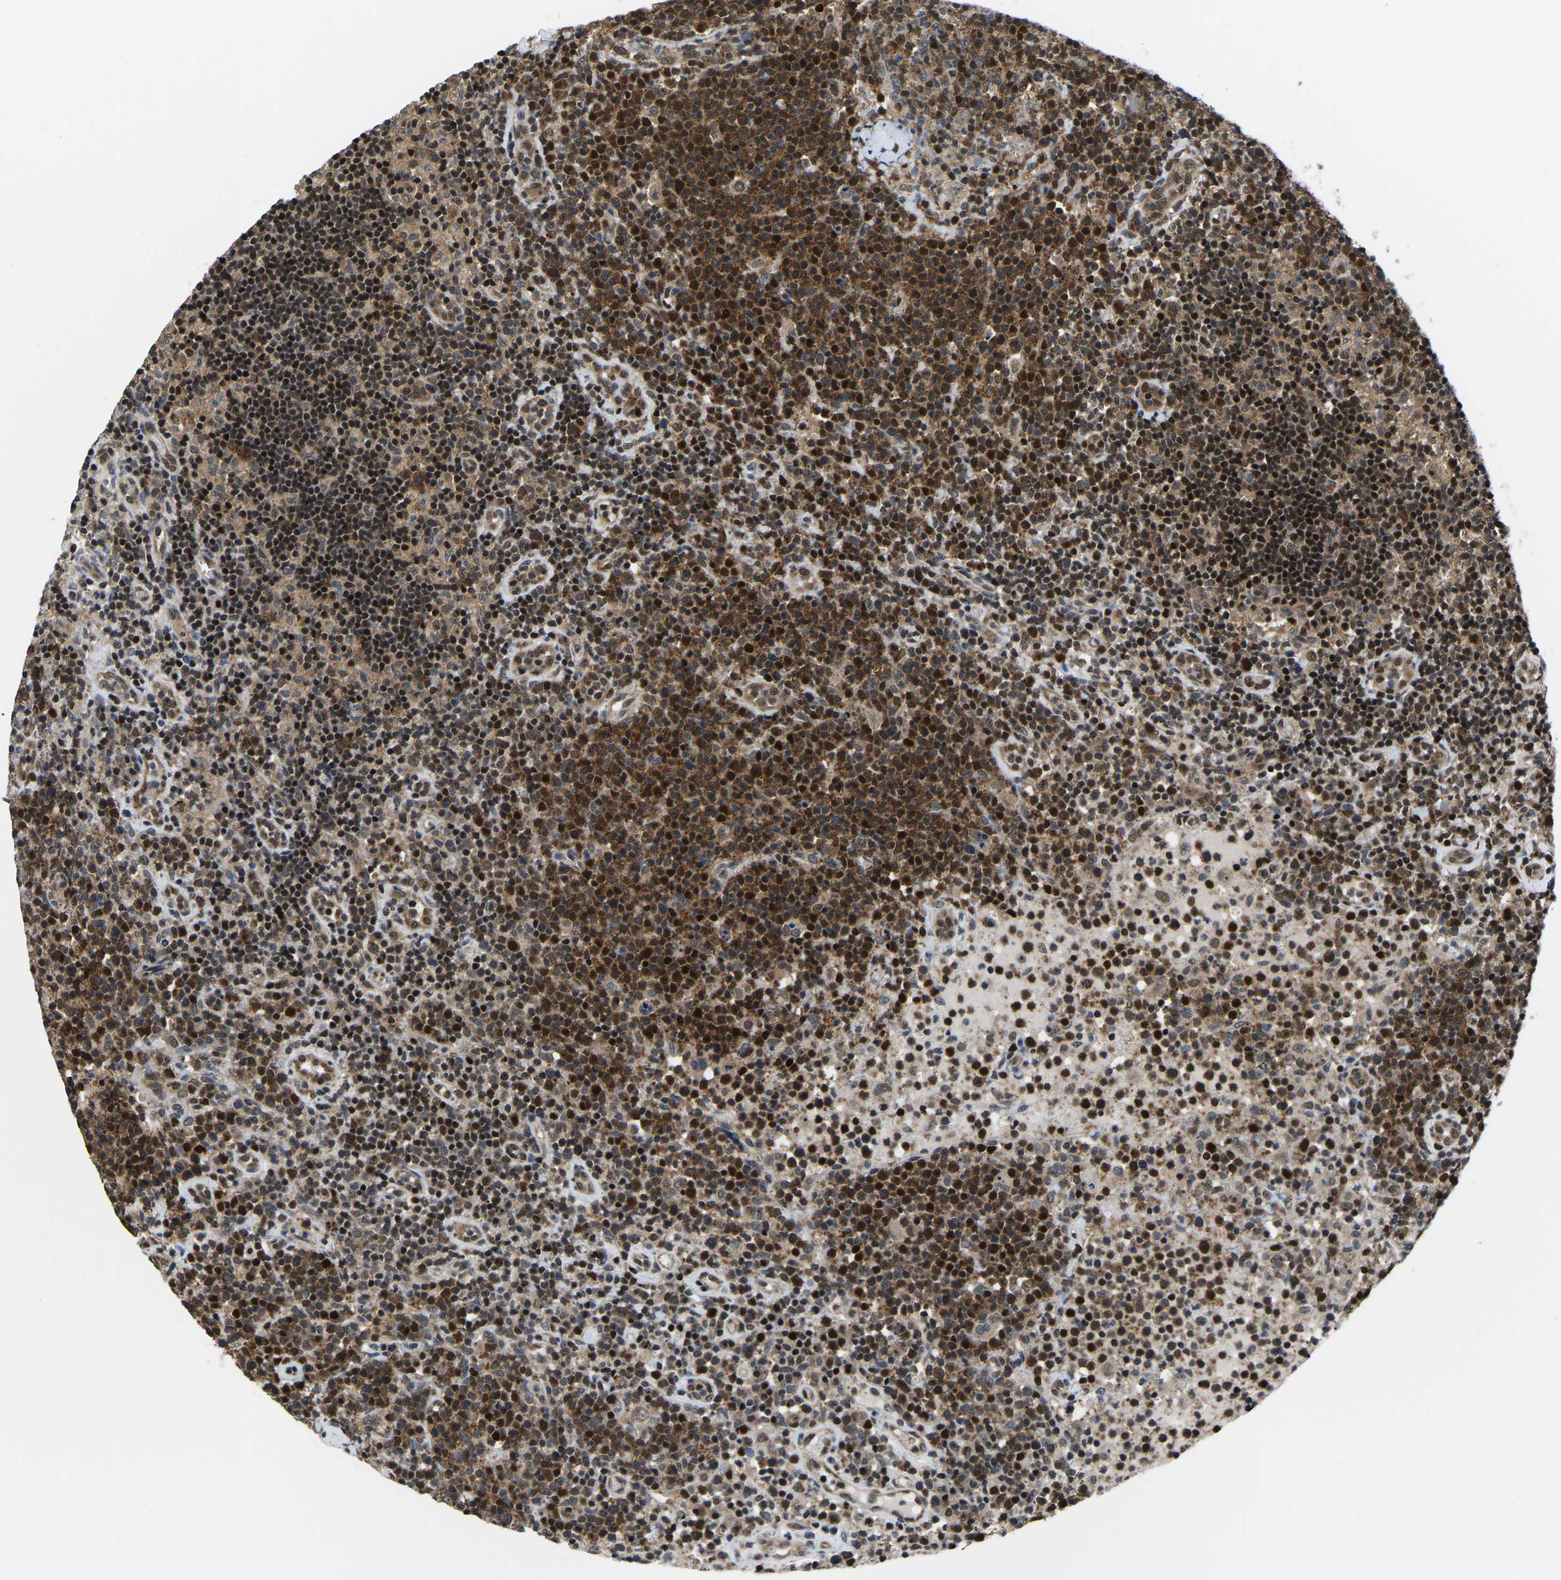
{"staining": {"intensity": "strong", "quantity": ">75%", "location": "cytoplasmic/membranous,nuclear"}, "tissue": "lymphoma", "cell_type": "Tumor cells", "image_type": "cancer", "snomed": [{"axis": "morphology", "description": "Malignant lymphoma, non-Hodgkin's type, High grade"}, {"axis": "topography", "description": "Lymph node"}], "caption": "Lymphoma stained with a protein marker reveals strong staining in tumor cells.", "gene": "DFFA", "patient": {"sex": "male", "age": 61}}